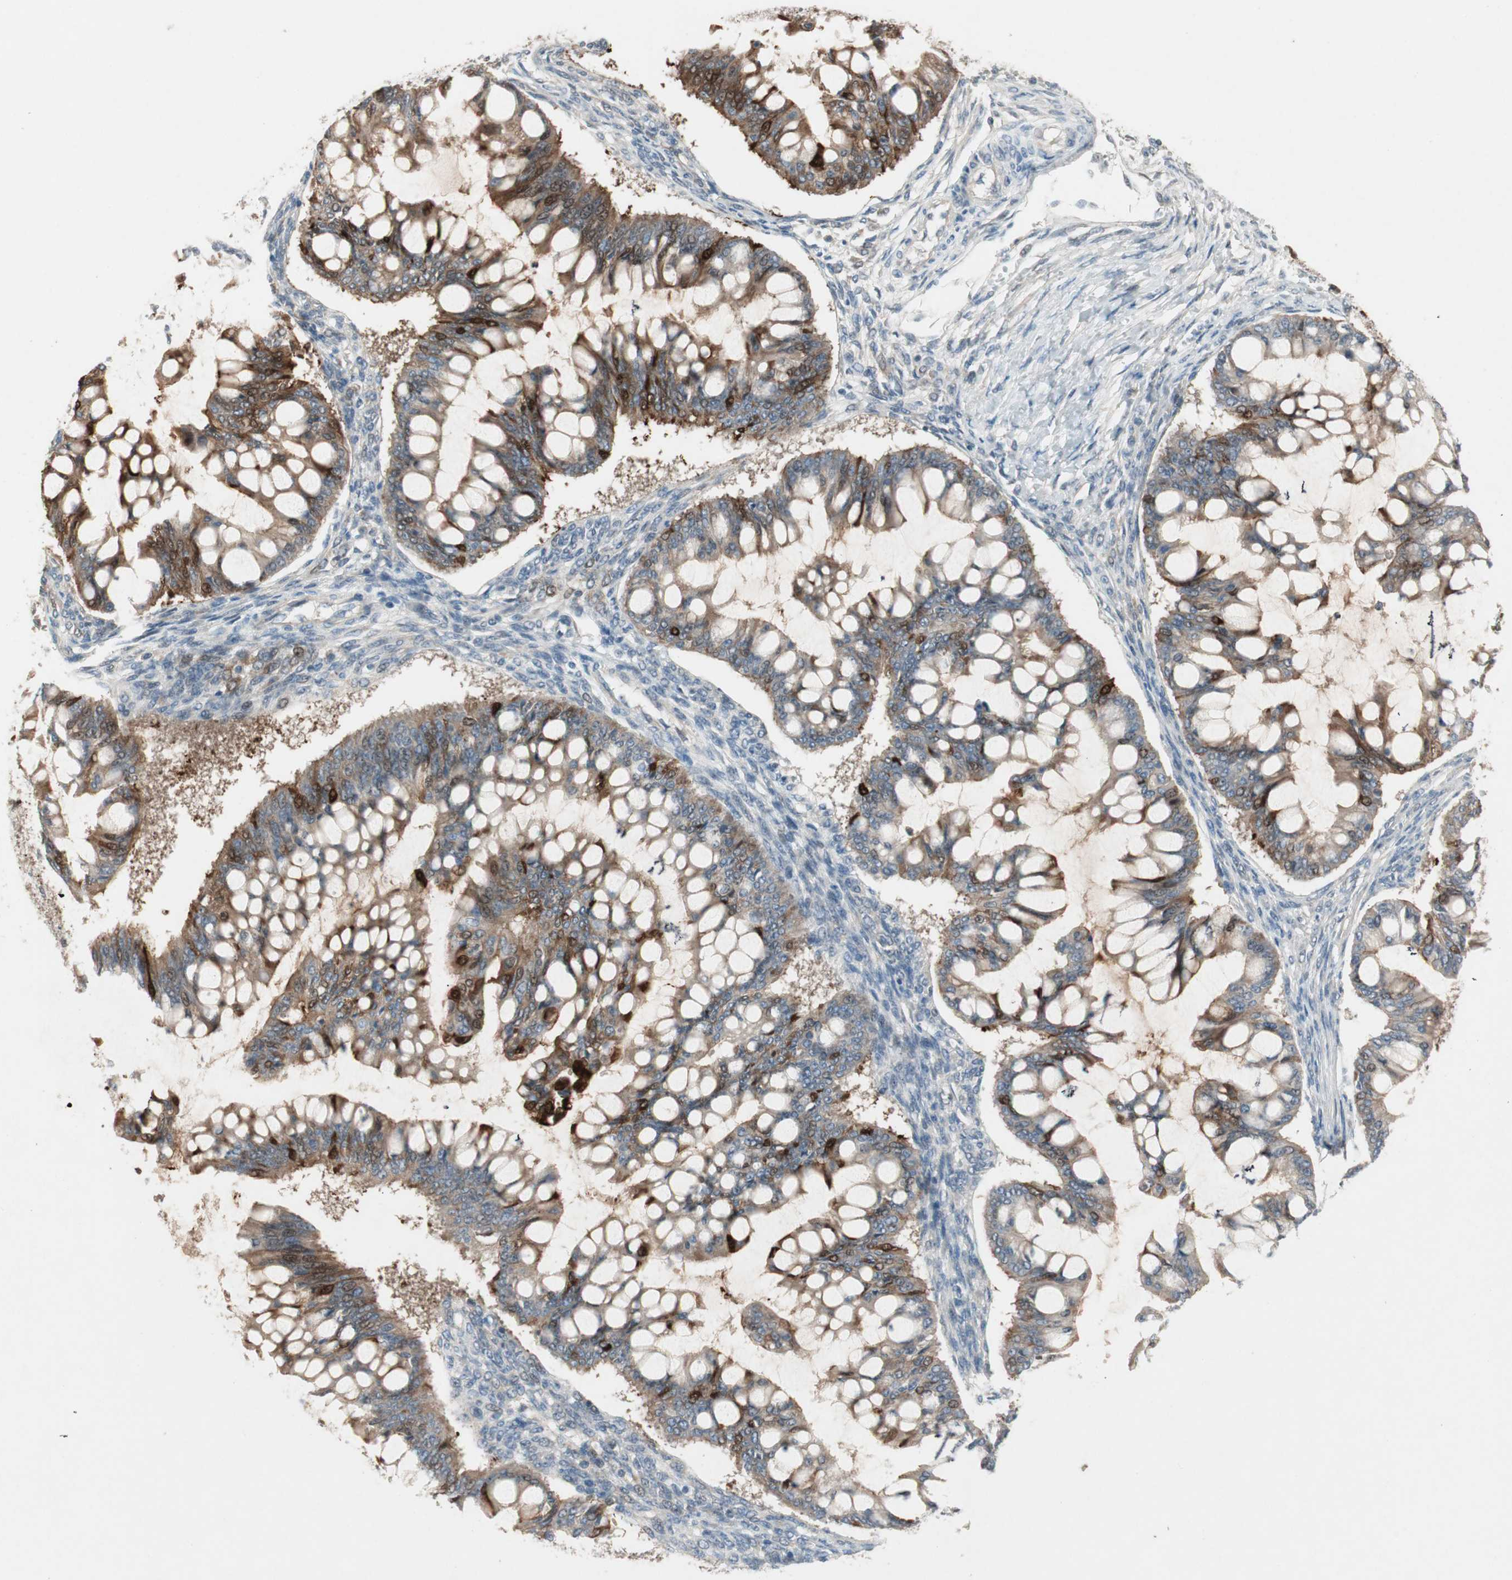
{"staining": {"intensity": "strong", "quantity": "25%-75%", "location": "cytoplasmic/membranous,nuclear"}, "tissue": "ovarian cancer", "cell_type": "Tumor cells", "image_type": "cancer", "snomed": [{"axis": "morphology", "description": "Cystadenocarcinoma, mucinous, NOS"}, {"axis": "topography", "description": "Ovary"}], "caption": "Ovarian cancer stained with DAB (3,3'-diaminobenzidine) IHC demonstrates high levels of strong cytoplasmic/membranous and nuclear expression in approximately 25%-75% of tumor cells. The staining was performed using DAB, with brown indicating positive protein expression. Nuclei are stained blue with hematoxylin.", "gene": "RTL6", "patient": {"sex": "female", "age": 73}}